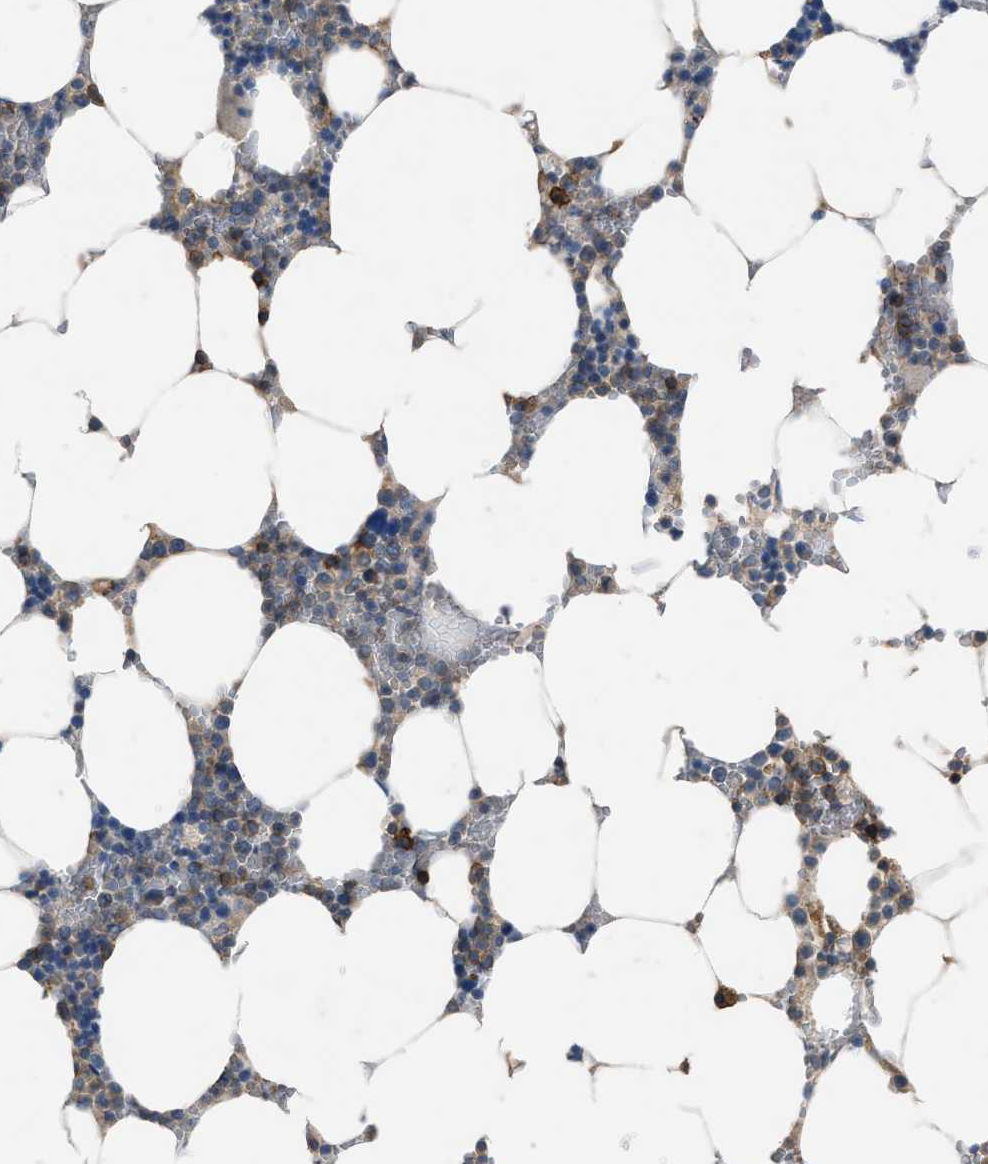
{"staining": {"intensity": "moderate", "quantity": "25%-75%", "location": "cytoplasmic/membranous"}, "tissue": "bone marrow", "cell_type": "Hematopoietic cells", "image_type": "normal", "snomed": [{"axis": "morphology", "description": "Normal tissue, NOS"}, {"axis": "topography", "description": "Bone marrow"}], "caption": "Protein expression analysis of unremarkable bone marrow shows moderate cytoplasmic/membranous expression in about 25%-75% of hematopoietic cells.", "gene": "OR51E1", "patient": {"sex": "male", "age": 70}}